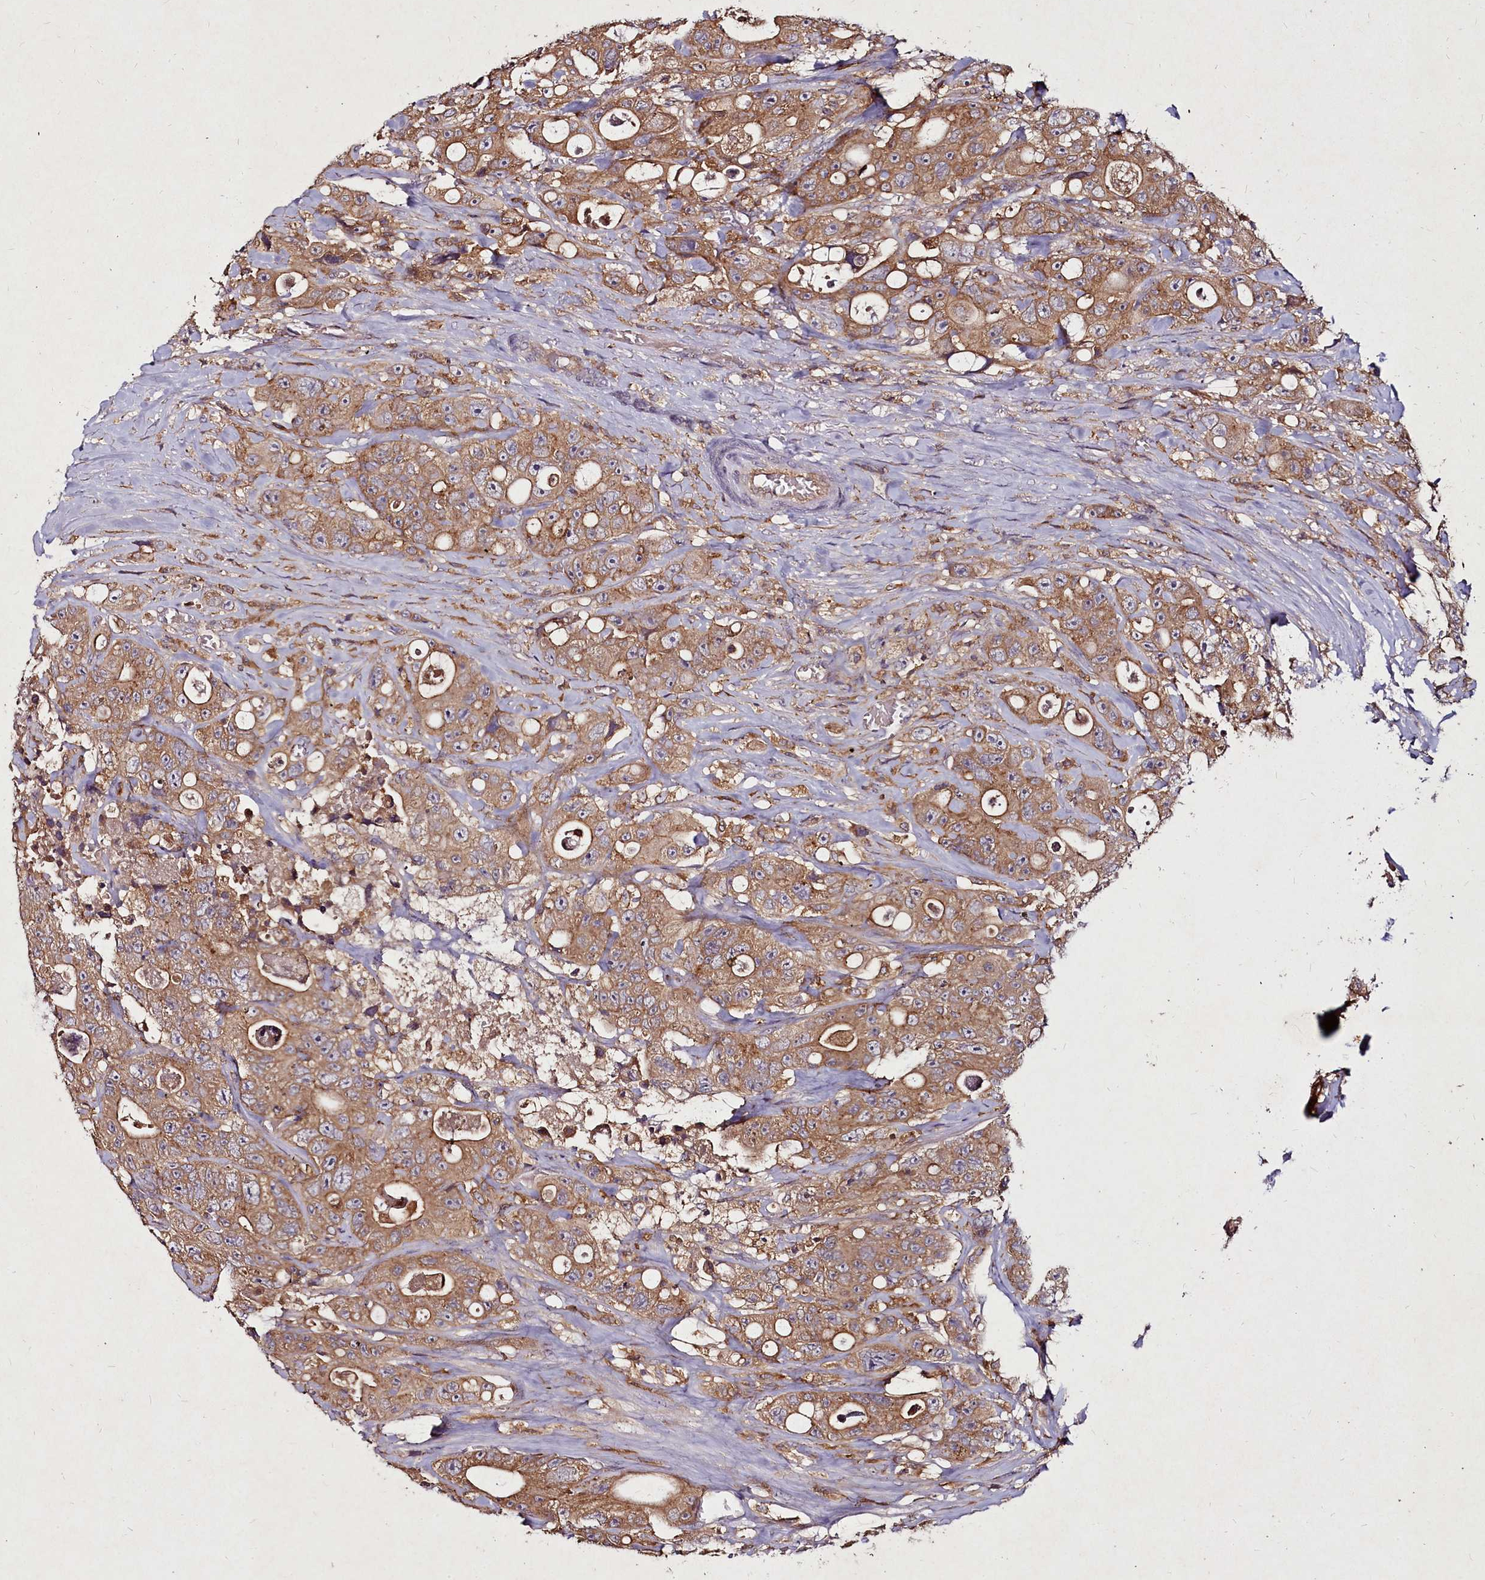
{"staining": {"intensity": "moderate", "quantity": ">75%", "location": "cytoplasmic/membranous"}, "tissue": "colorectal cancer", "cell_type": "Tumor cells", "image_type": "cancer", "snomed": [{"axis": "morphology", "description": "Adenocarcinoma, NOS"}, {"axis": "topography", "description": "Colon"}], "caption": "About >75% of tumor cells in human colorectal adenocarcinoma show moderate cytoplasmic/membranous protein positivity as visualized by brown immunohistochemical staining.", "gene": "NCKAP1L", "patient": {"sex": "female", "age": 46}}